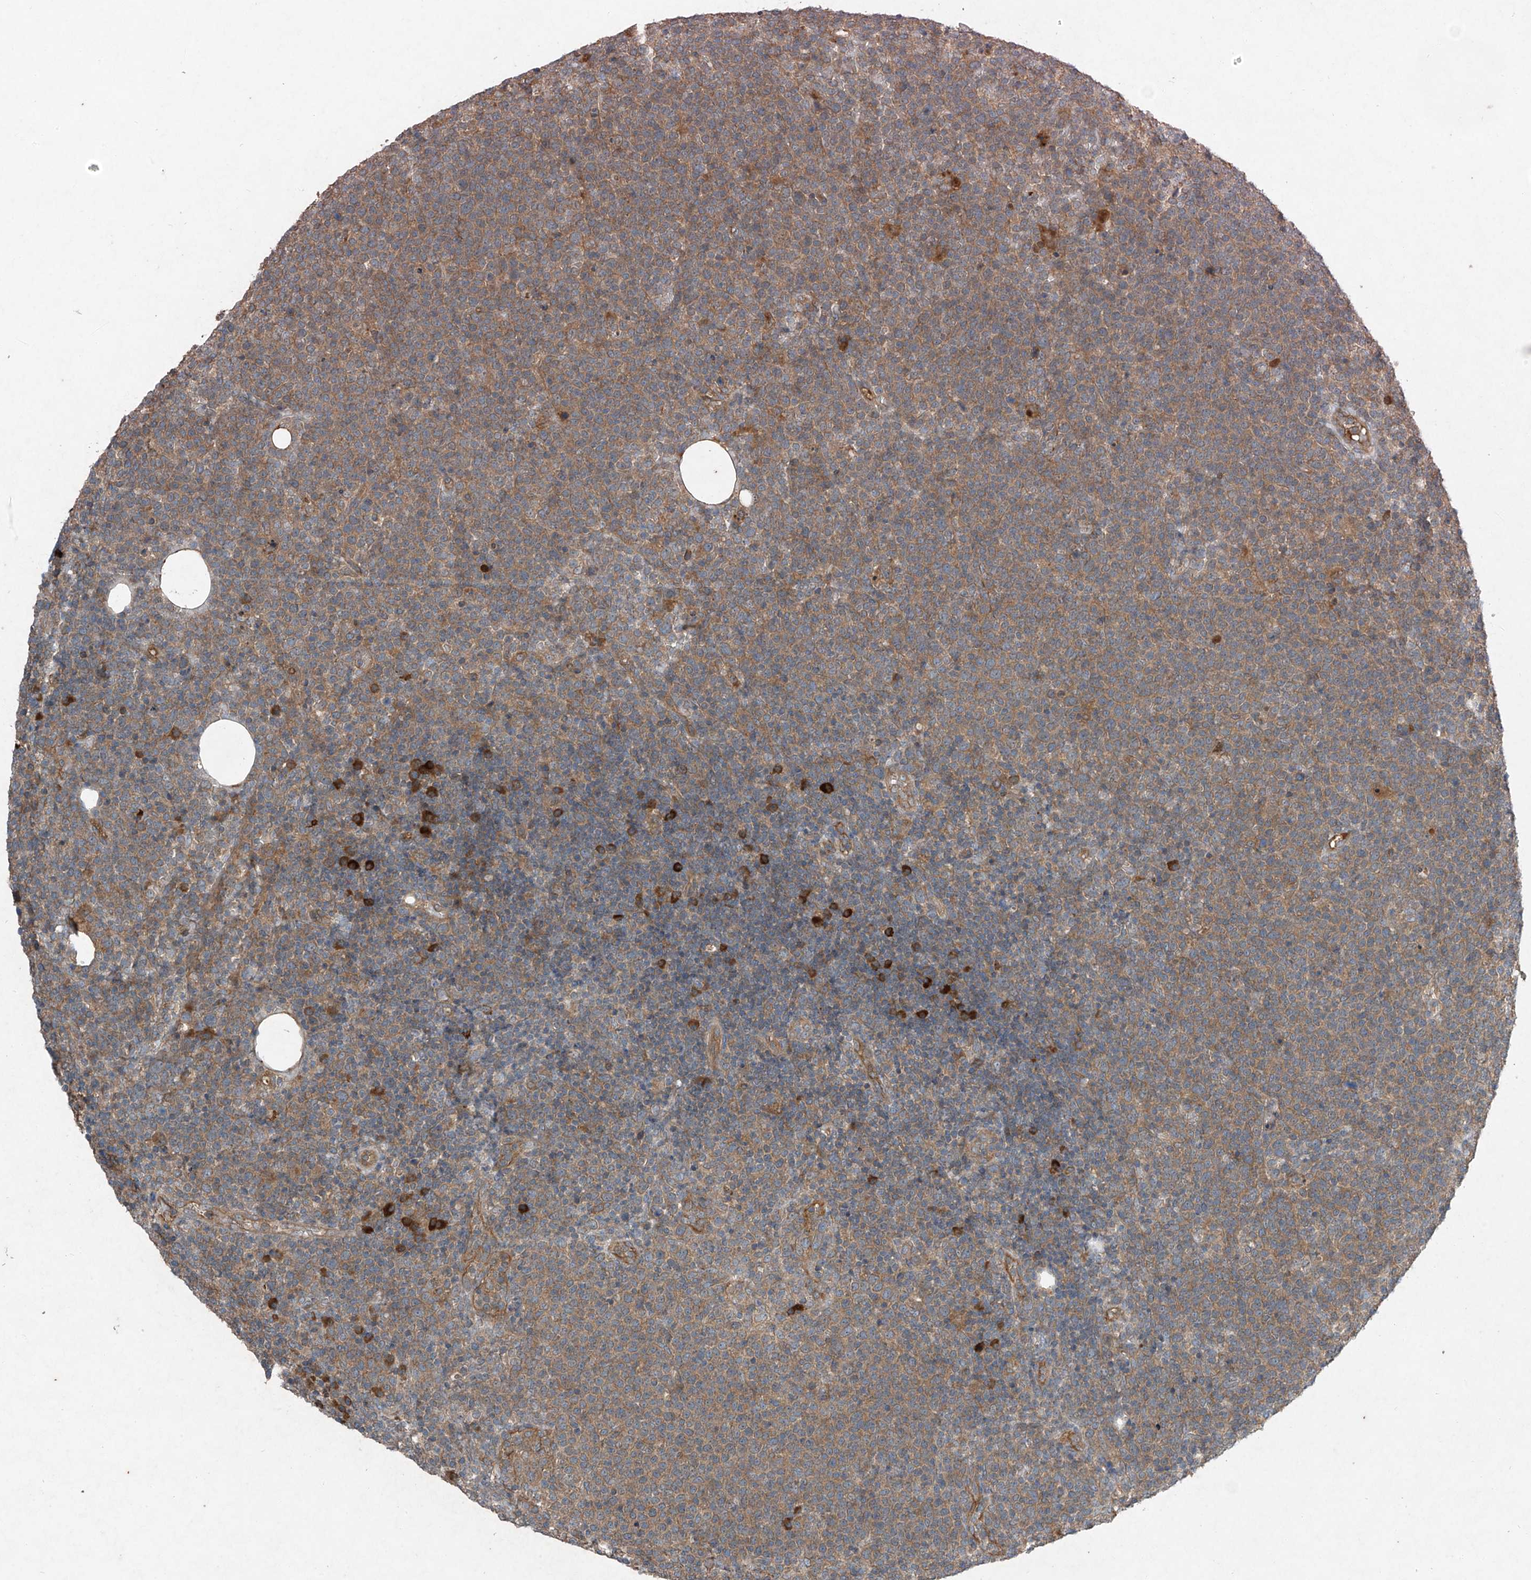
{"staining": {"intensity": "weak", "quantity": ">75%", "location": "cytoplasmic/membranous"}, "tissue": "lymphoma", "cell_type": "Tumor cells", "image_type": "cancer", "snomed": [{"axis": "morphology", "description": "Malignant lymphoma, non-Hodgkin's type, High grade"}, {"axis": "topography", "description": "Lymph node"}], "caption": "High-grade malignant lymphoma, non-Hodgkin's type tissue demonstrates weak cytoplasmic/membranous staining in about >75% of tumor cells, visualized by immunohistochemistry. (Stains: DAB in brown, nuclei in blue, Microscopy: brightfield microscopy at high magnification).", "gene": "FOXRED2", "patient": {"sex": "male", "age": 61}}